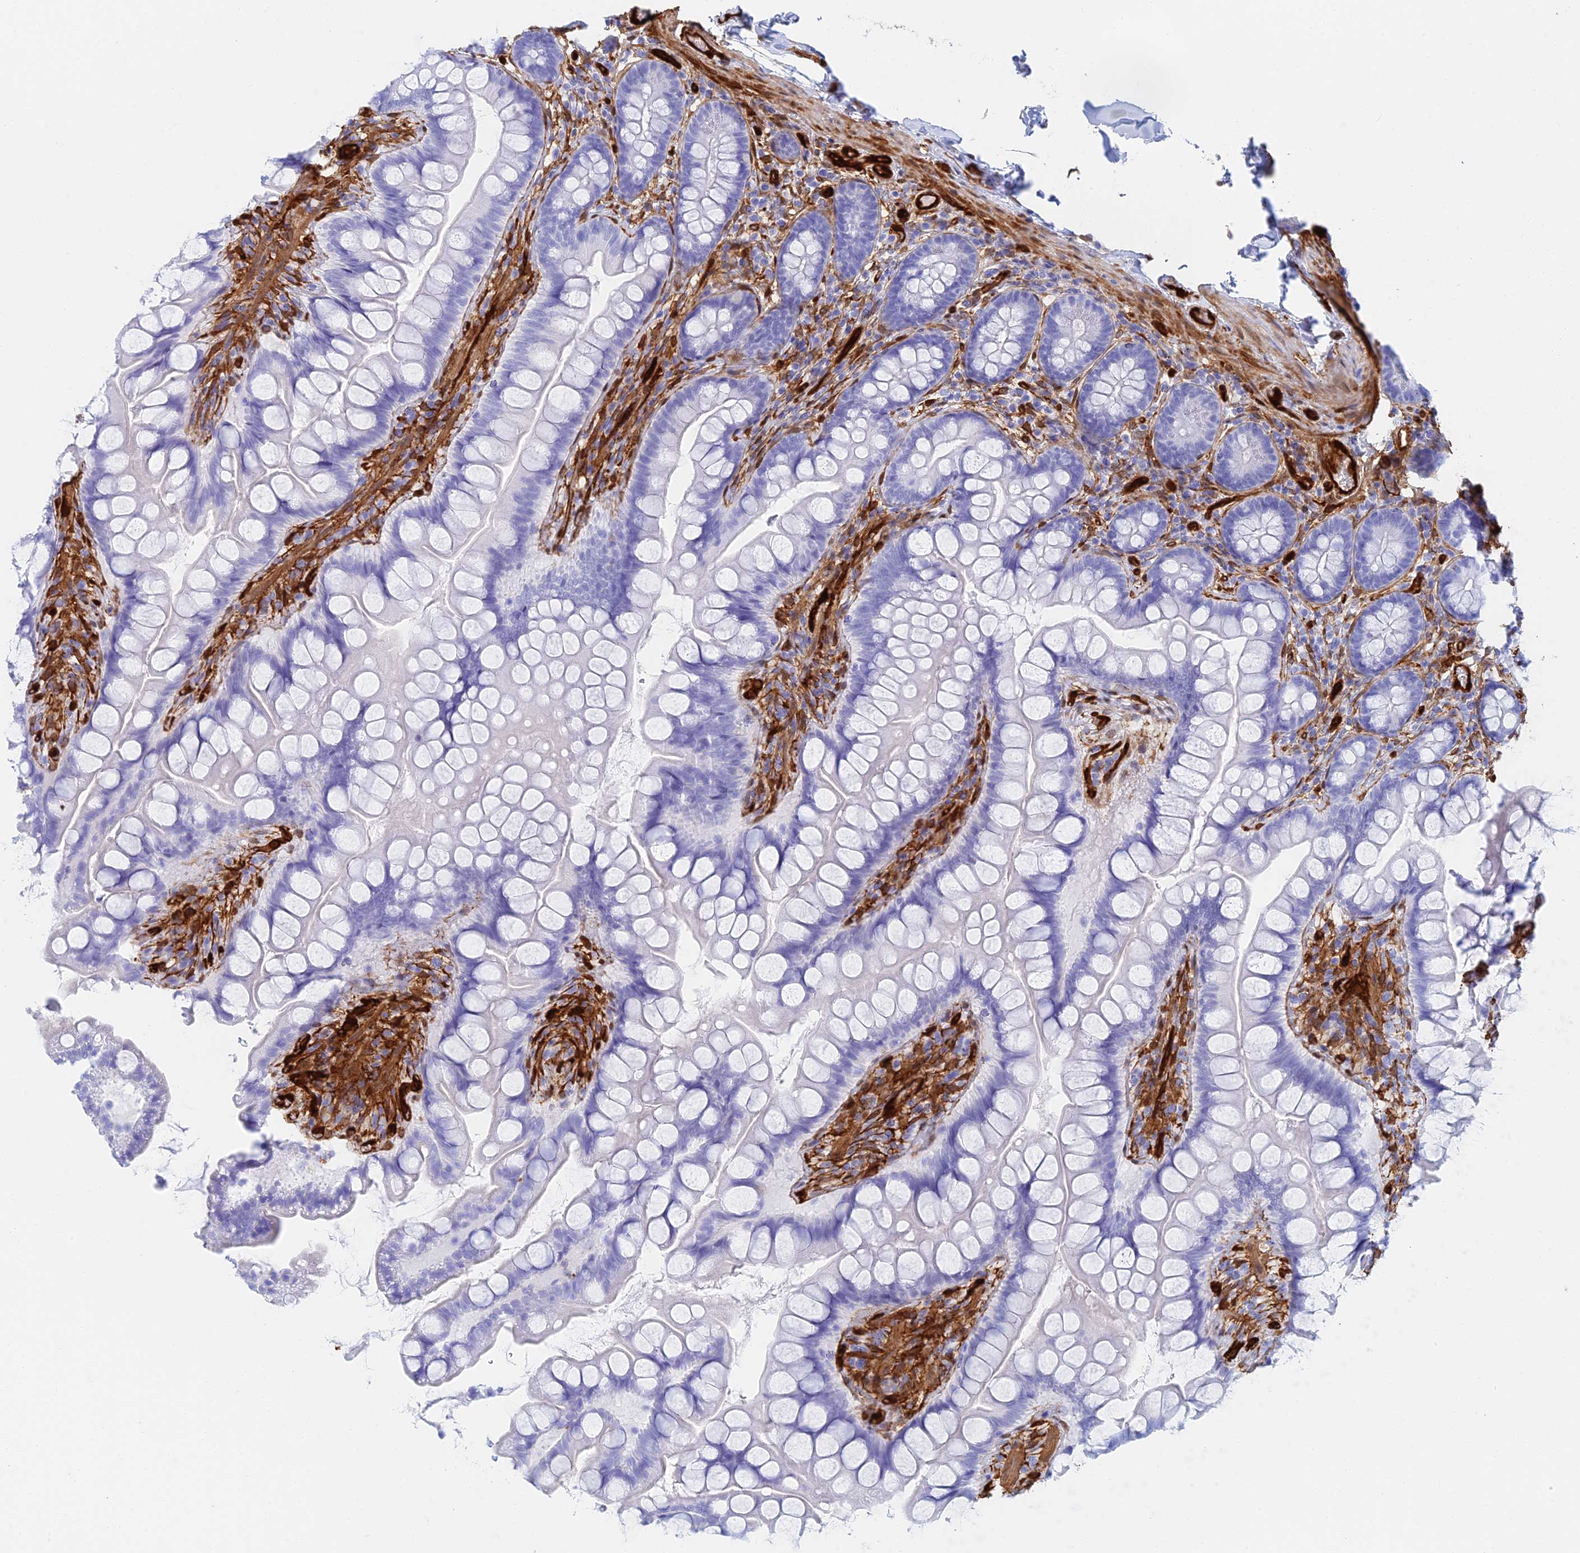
{"staining": {"intensity": "negative", "quantity": "none", "location": "none"}, "tissue": "small intestine", "cell_type": "Glandular cells", "image_type": "normal", "snomed": [{"axis": "morphology", "description": "Normal tissue, NOS"}, {"axis": "topography", "description": "Small intestine"}], "caption": "This is a photomicrograph of immunohistochemistry (IHC) staining of unremarkable small intestine, which shows no expression in glandular cells.", "gene": "CRIP2", "patient": {"sex": "male", "age": 70}}